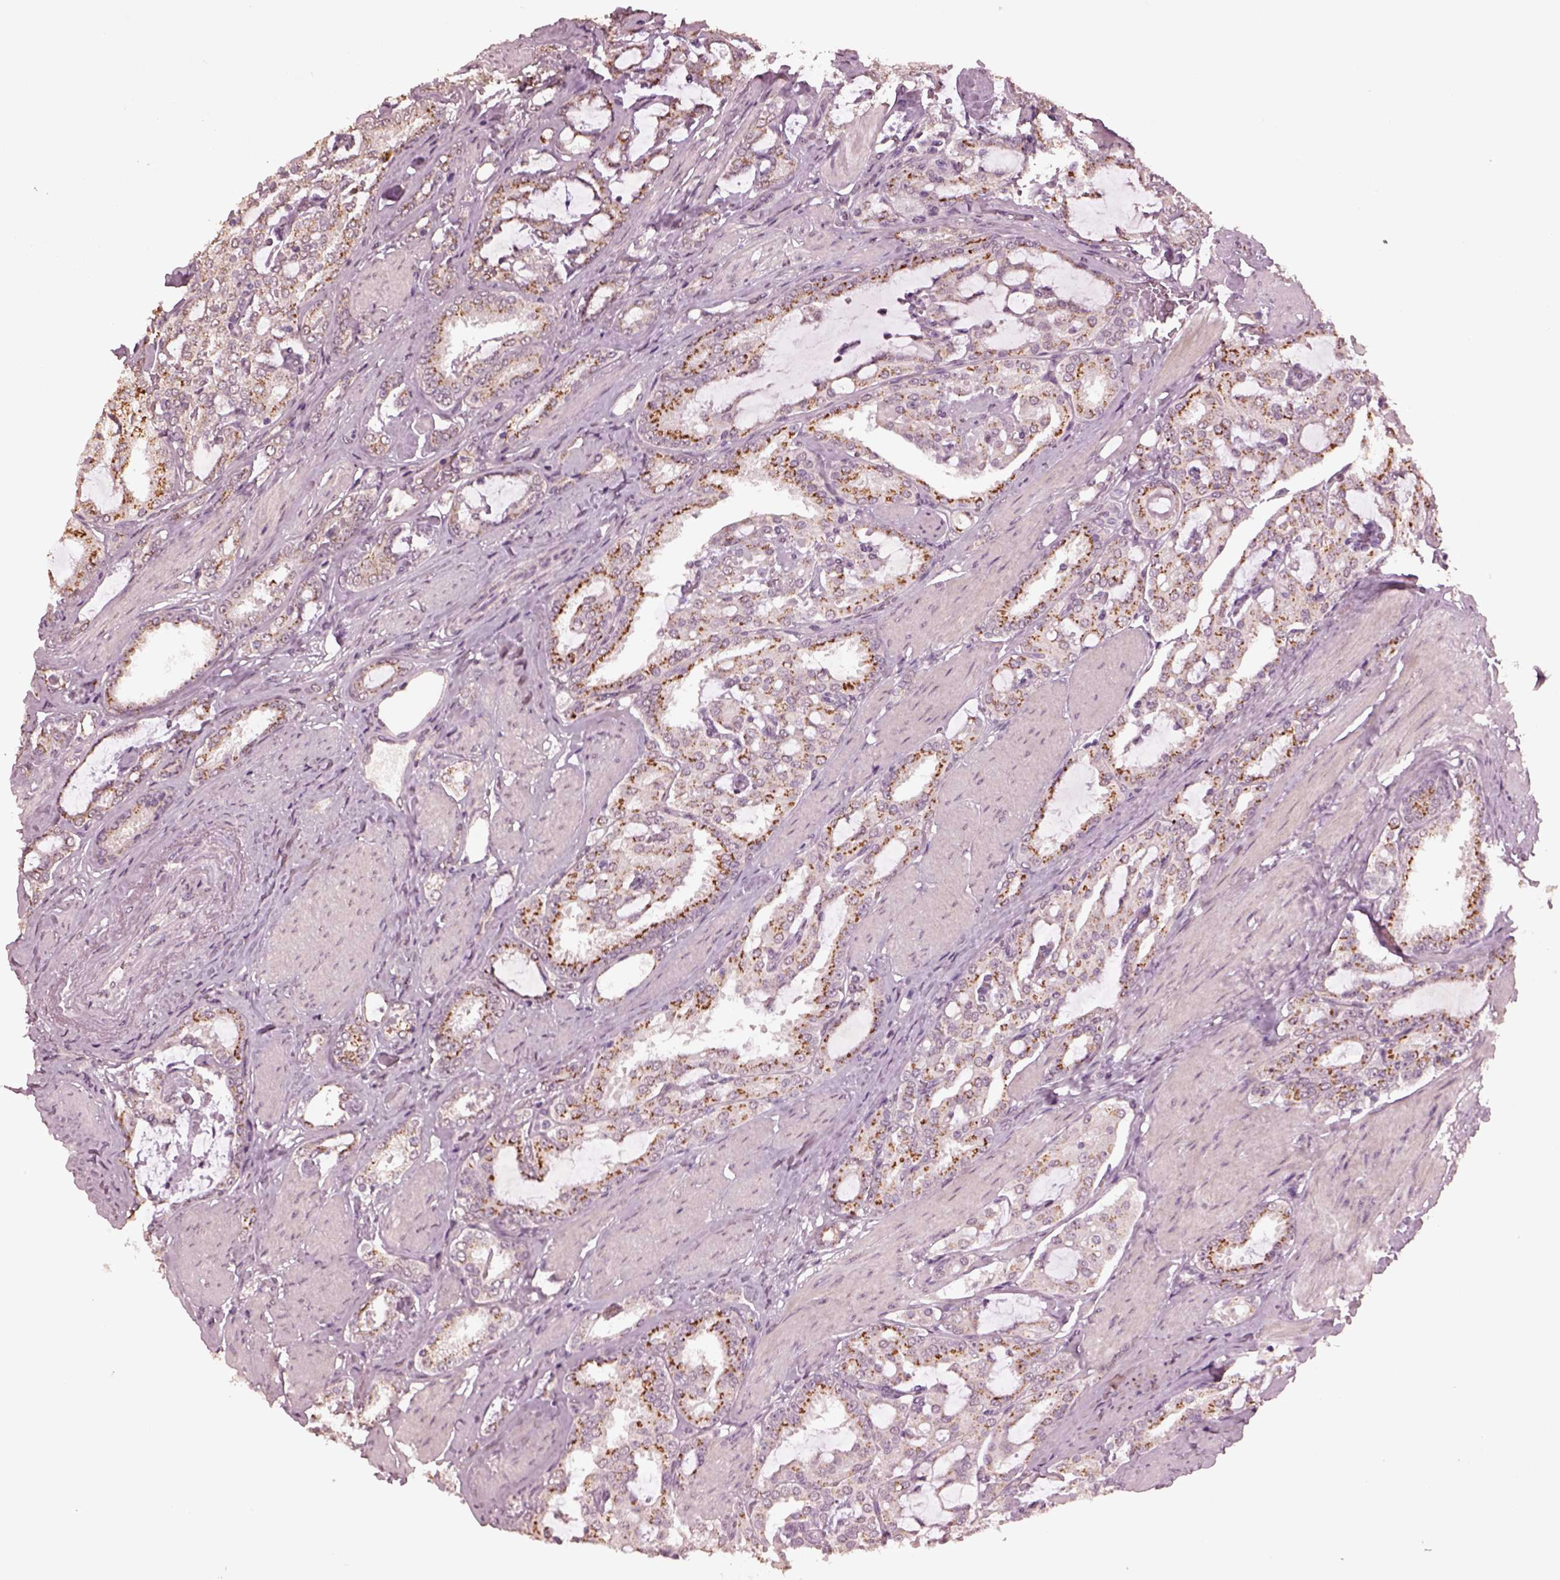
{"staining": {"intensity": "moderate", "quantity": ">75%", "location": "cytoplasmic/membranous"}, "tissue": "prostate cancer", "cell_type": "Tumor cells", "image_type": "cancer", "snomed": [{"axis": "morphology", "description": "Adenocarcinoma, High grade"}, {"axis": "topography", "description": "Prostate"}], "caption": "An image of prostate cancer (high-grade adenocarcinoma) stained for a protein displays moderate cytoplasmic/membranous brown staining in tumor cells.", "gene": "IL18RAP", "patient": {"sex": "male", "age": 63}}